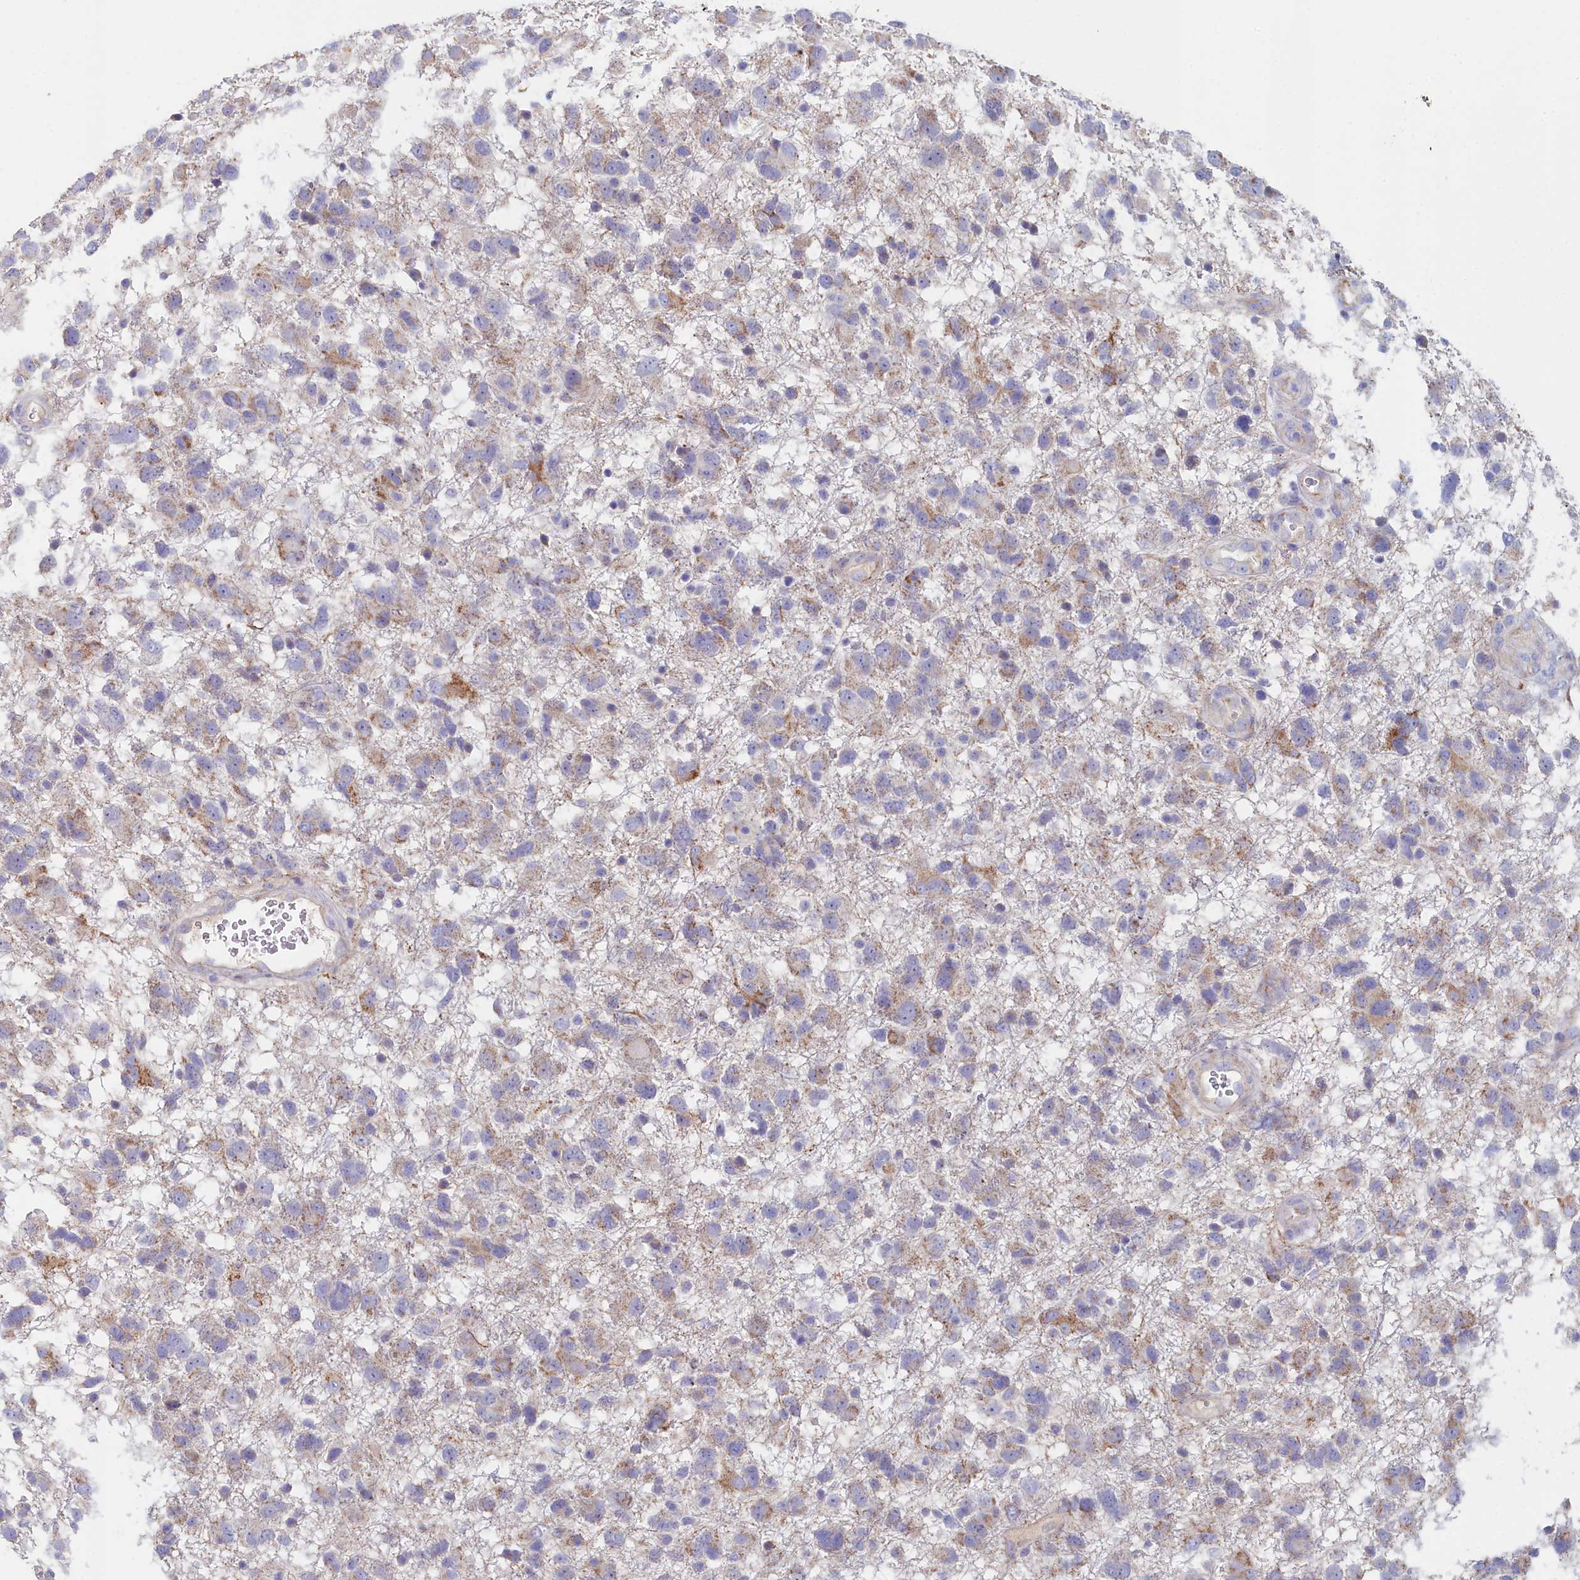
{"staining": {"intensity": "moderate", "quantity": "<25%", "location": "cytoplasmic/membranous"}, "tissue": "glioma", "cell_type": "Tumor cells", "image_type": "cancer", "snomed": [{"axis": "morphology", "description": "Glioma, malignant, High grade"}, {"axis": "topography", "description": "Brain"}], "caption": "Immunohistochemistry (IHC) photomicrograph of malignant glioma (high-grade) stained for a protein (brown), which exhibits low levels of moderate cytoplasmic/membranous staining in approximately <25% of tumor cells.", "gene": "SLC49A3", "patient": {"sex": "male", "age": 61}}